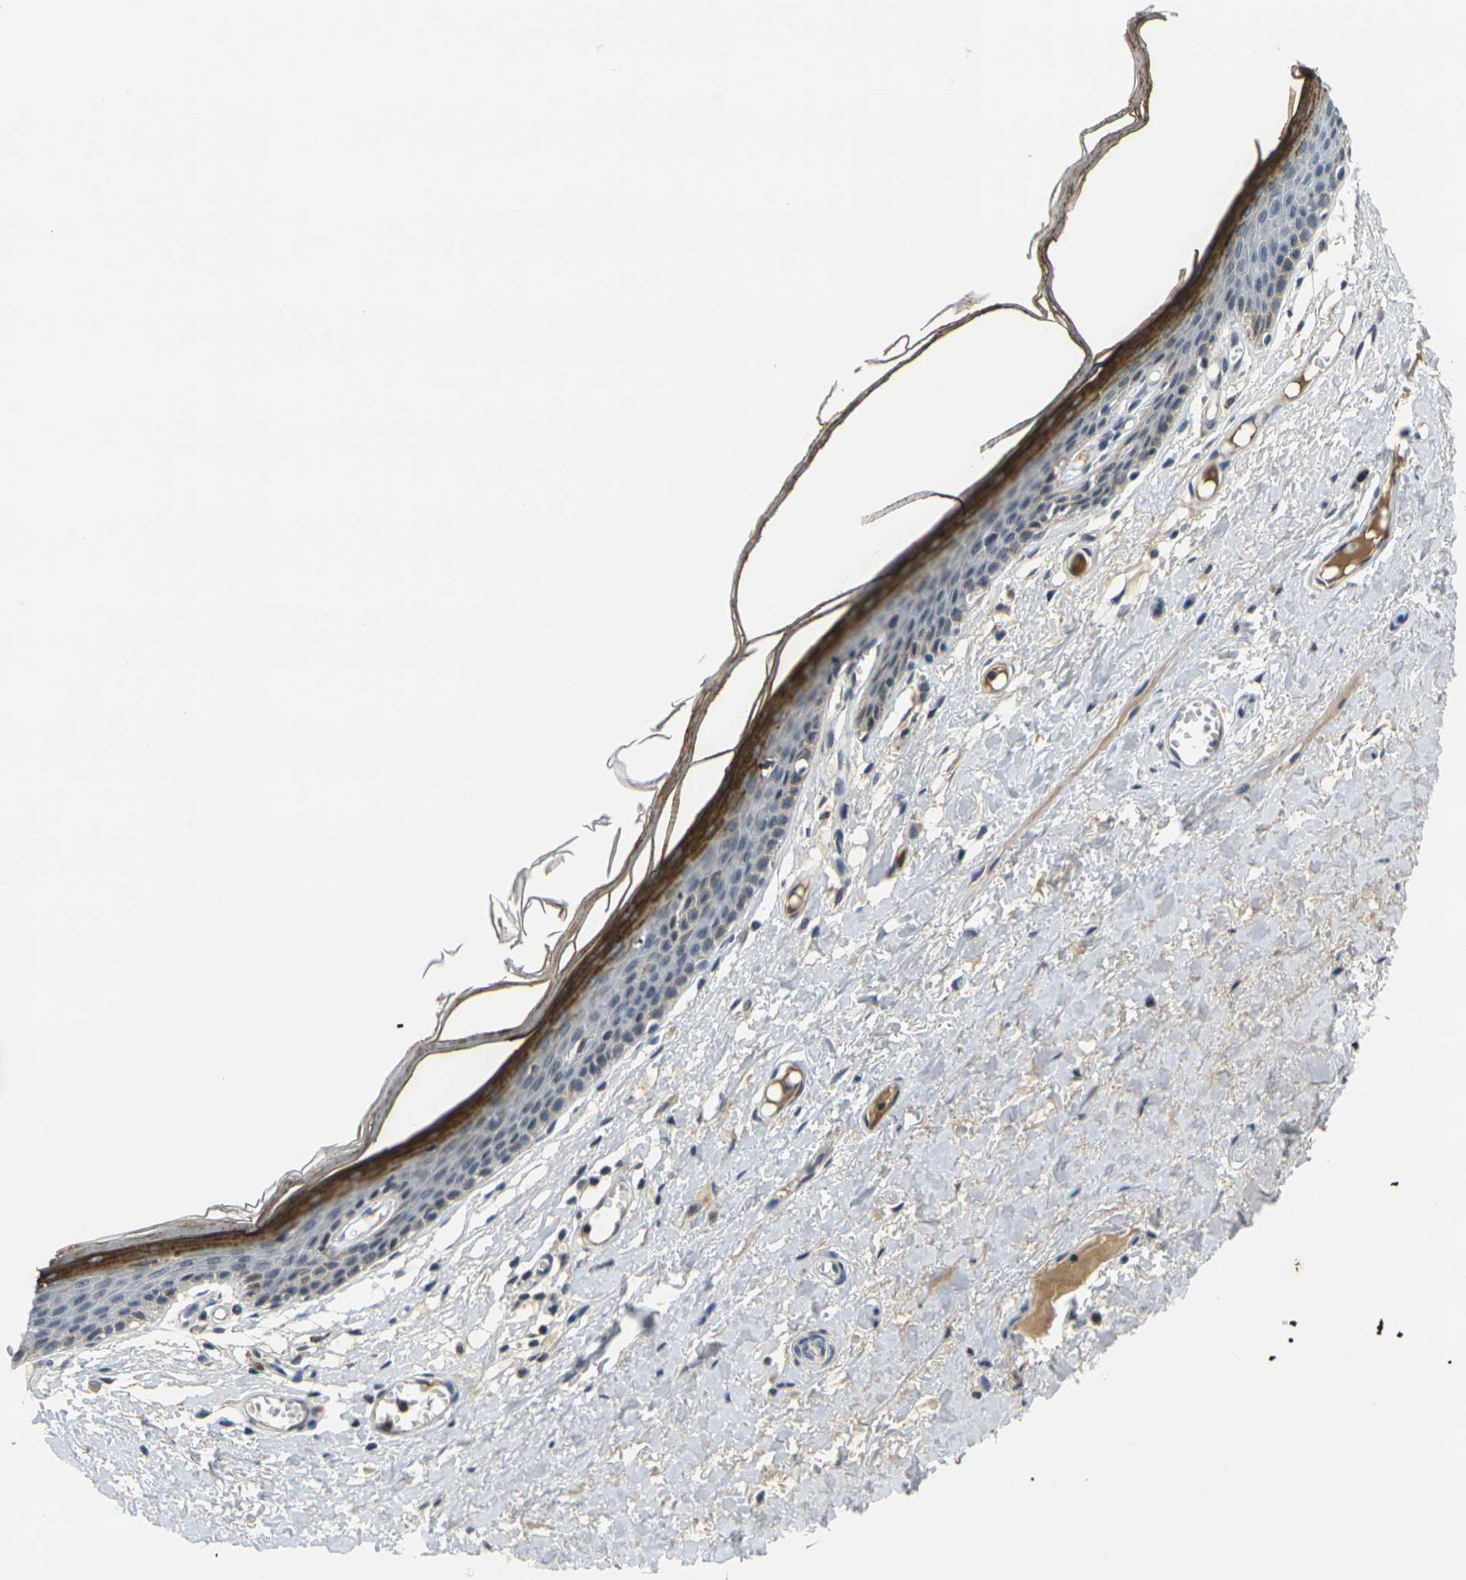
{"staining": {"intensity": "strong", "quantity": "25%-75%", "location": "cytoplasmic/membranous"}, "tissue": "skin", "cell_type": "Epidermal cells", "image_type": "normal", "snomed": [{"axis": "morphology", "description": "Normal tissue, NOS"}, {"axis": "topography", "description": "Vulva"}], "caption": "A brown stain shows strong cytoplasmic/membranous expression of a protein in epidermal cells of unremarkable human skin. The protein of interest is shown in brown color, while the nuclei are stained blue.", "gene": "C1QC", "patient": {"sex": "female", "age": 54}}